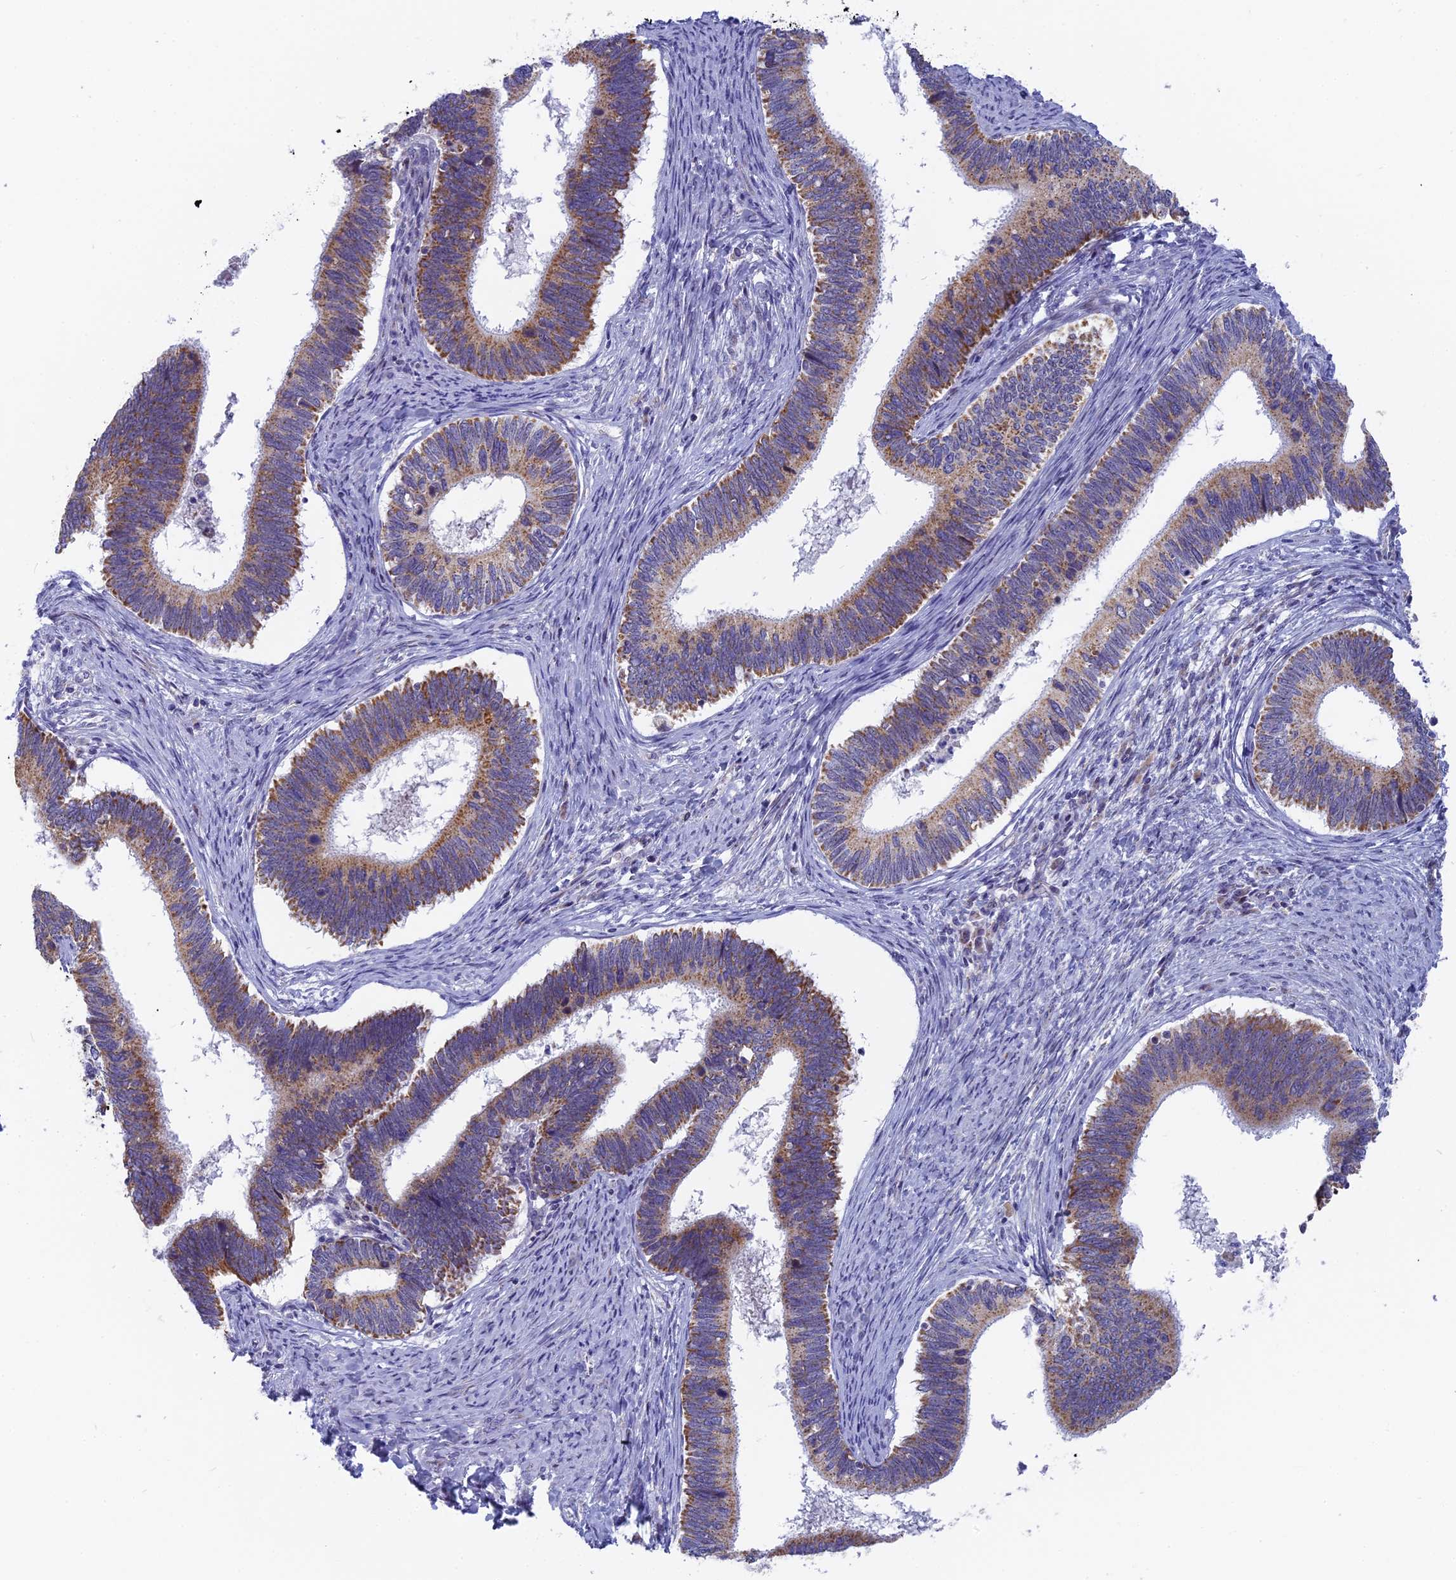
{"staining": {"intensity": "moderate", "quantity": ">75%", "location": "cytoplasmic/membranous"}, "tissue": "cervical cancer", "cell_type": "Tumor cells", "image_type": "cancer", "snomed": [{"axis": "morphology", "description": "Adenocarcinoma, NOS"}, {"axis": "topography", "description": "Cervix"}], "caption": "Immunohistochemical staining of cervical cancer (adenocarcinoma) demonstrates medium levels of moderate cytoplasmic/membranous protein staining in about >75% of tumor cells.", "gene": "DTWD1", "patient": {"sex": "female", "age": 42}}